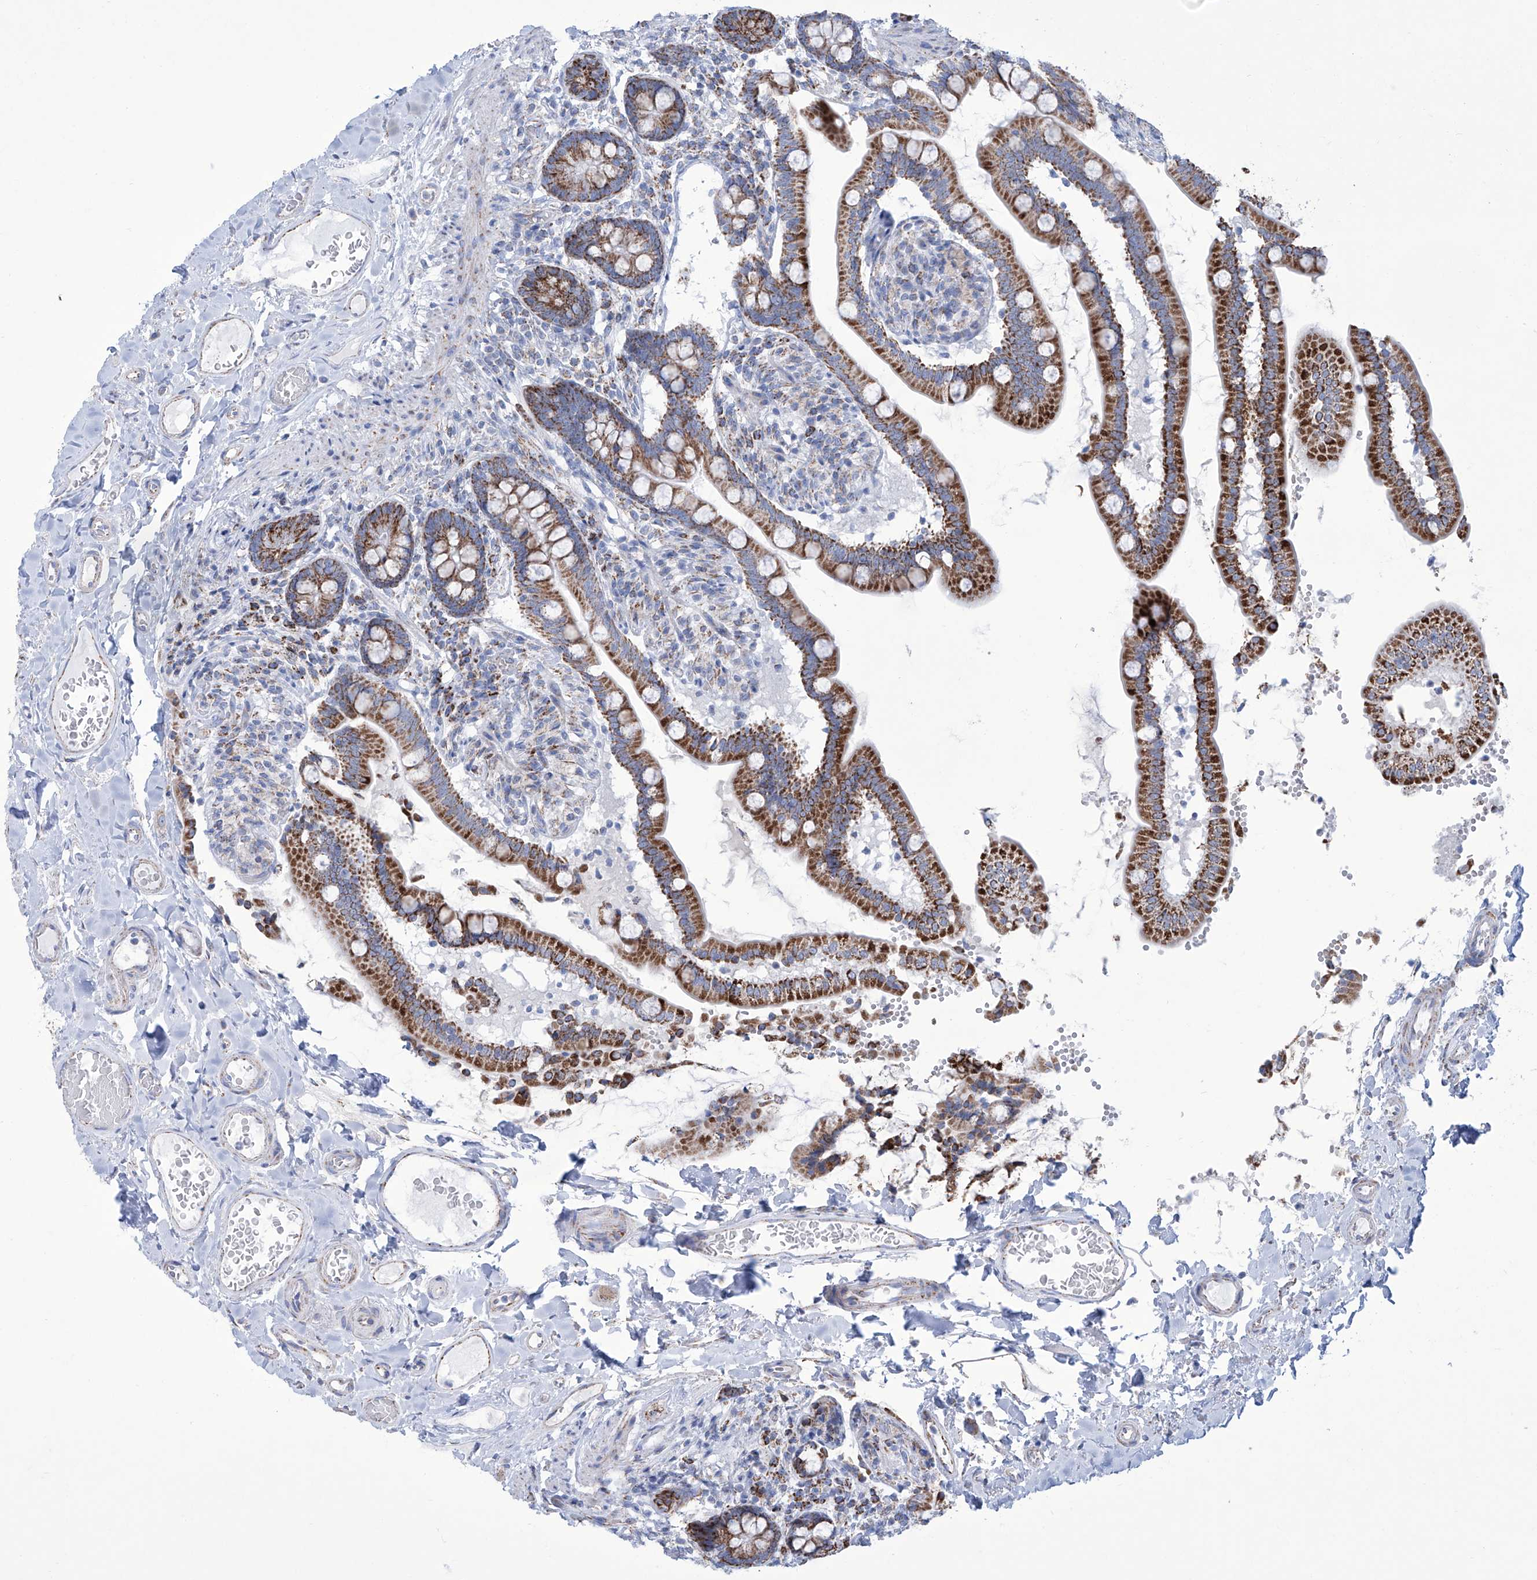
{"staining": {"intensity": "strong", "quantity": "25%-75%", "location": "cytoplasmic/membranous"}, "tissue": "small intestine", "cell_type": "Glandular cells", "image_type": "normal", "snomed": [{"axis": "morphology", "description": "Normal tissue, NOS"}, {"axis": "topography", "description": "Small intestine"}], "caption": "Small intestine stained with IHC demonstrates strong cytoplasmic/membranous expression in about 25%-75% of glandular cells.", "gene": "ALDH6A1", "patient": {"sex": "female", "age": 64}}